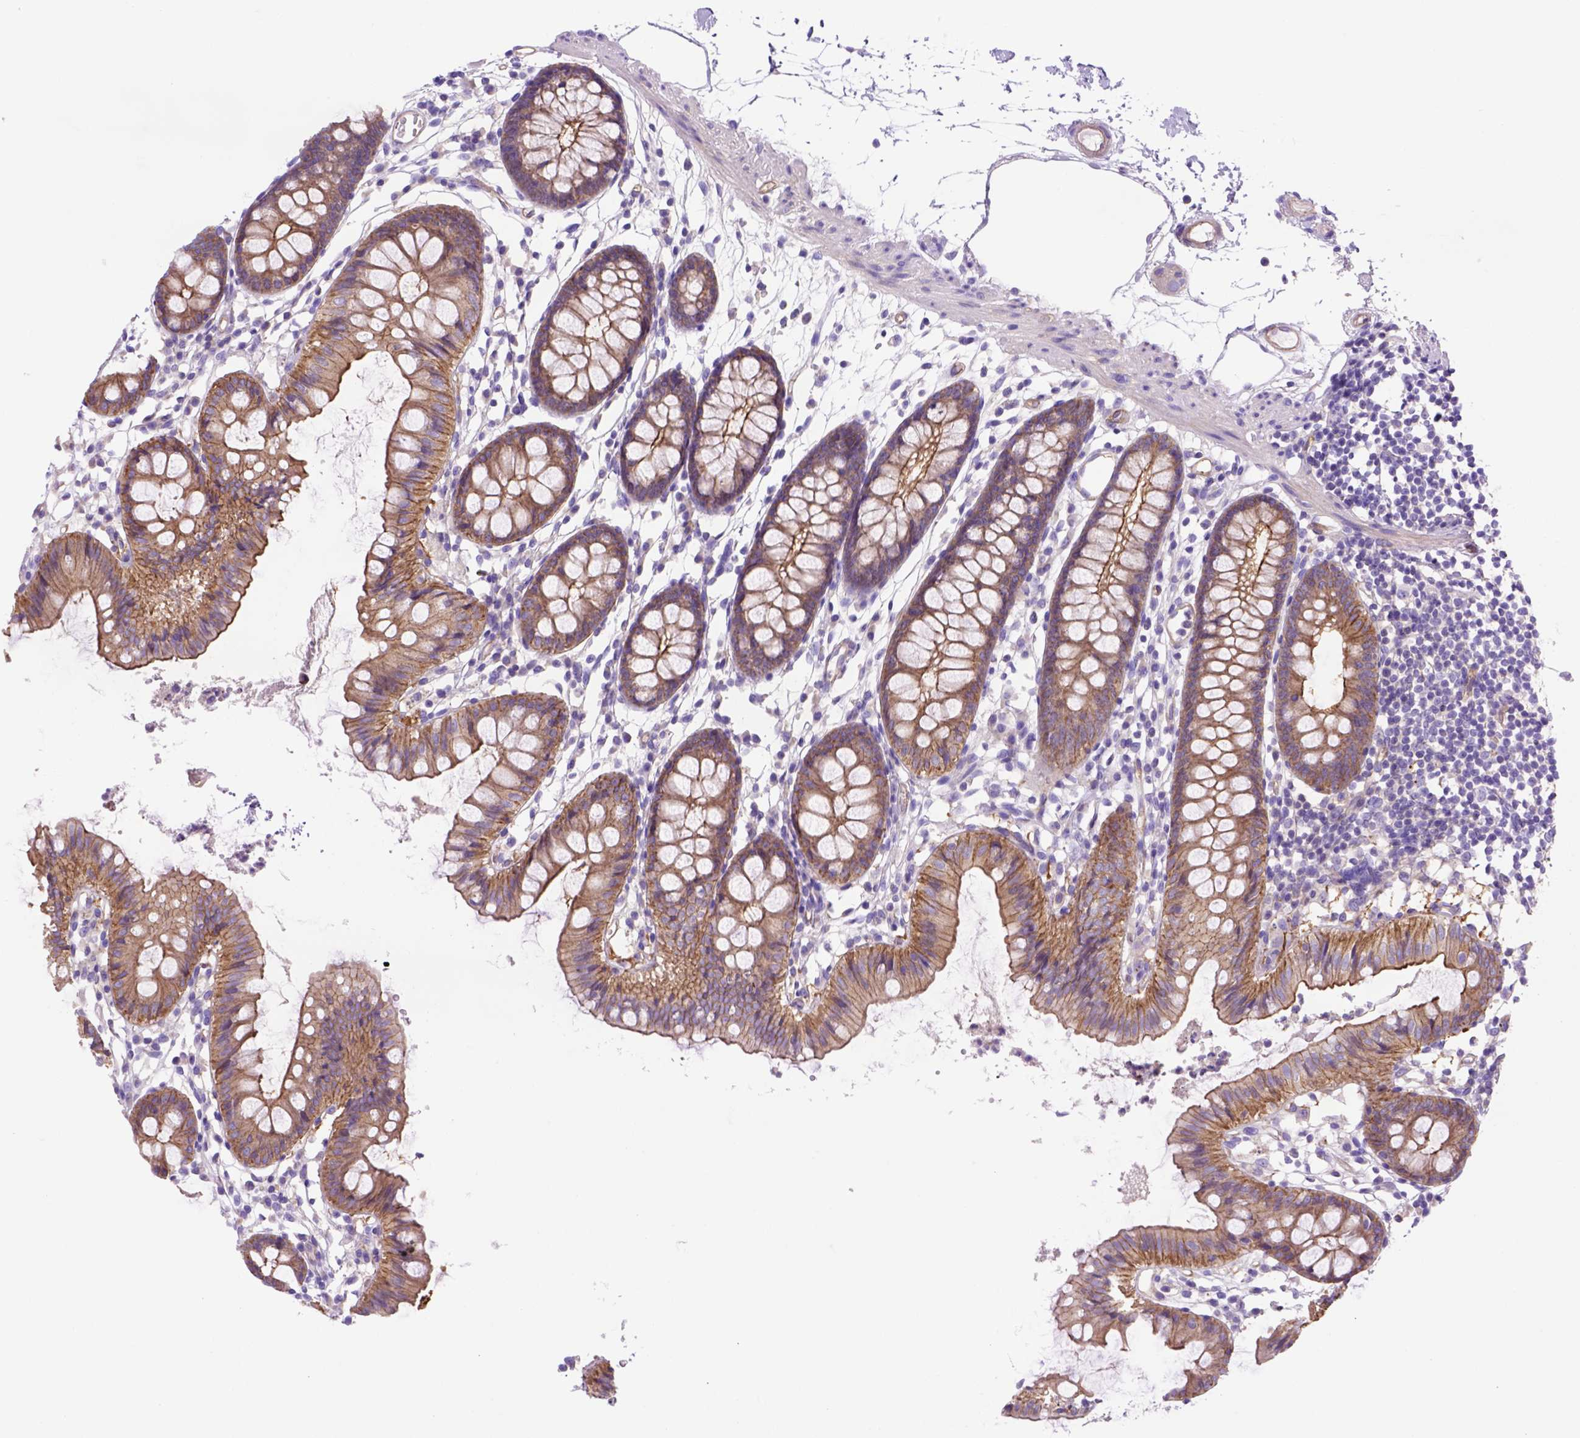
{"staining": {"intensity": "moderate", "quantity": ">75%", "location": "cytoplasmic/membranous"}, "tissue": "colon", "cell_type": "Endothelial cells", "image_type": "normal", "snomed": [{"axis": "morphology", "description": "Normal tissue, NOS"}, {"axis": "topography", "description": "Colon"}], "caption": "IHC staining of benign colon, which demonstrates medium levels of moderate cytoplasmic/membranous expression in about >75% of endothelial cells indicating moderate cytoplasmic/membranous protein positivity. The staining was performed using DAB (3,3'-diaminobenzidine) (brown) for protein detection and nuclei were counterstained in hematoxylin (blue).", "gene": "PEX12", "patient": {"sex": "female", "age": 84}}